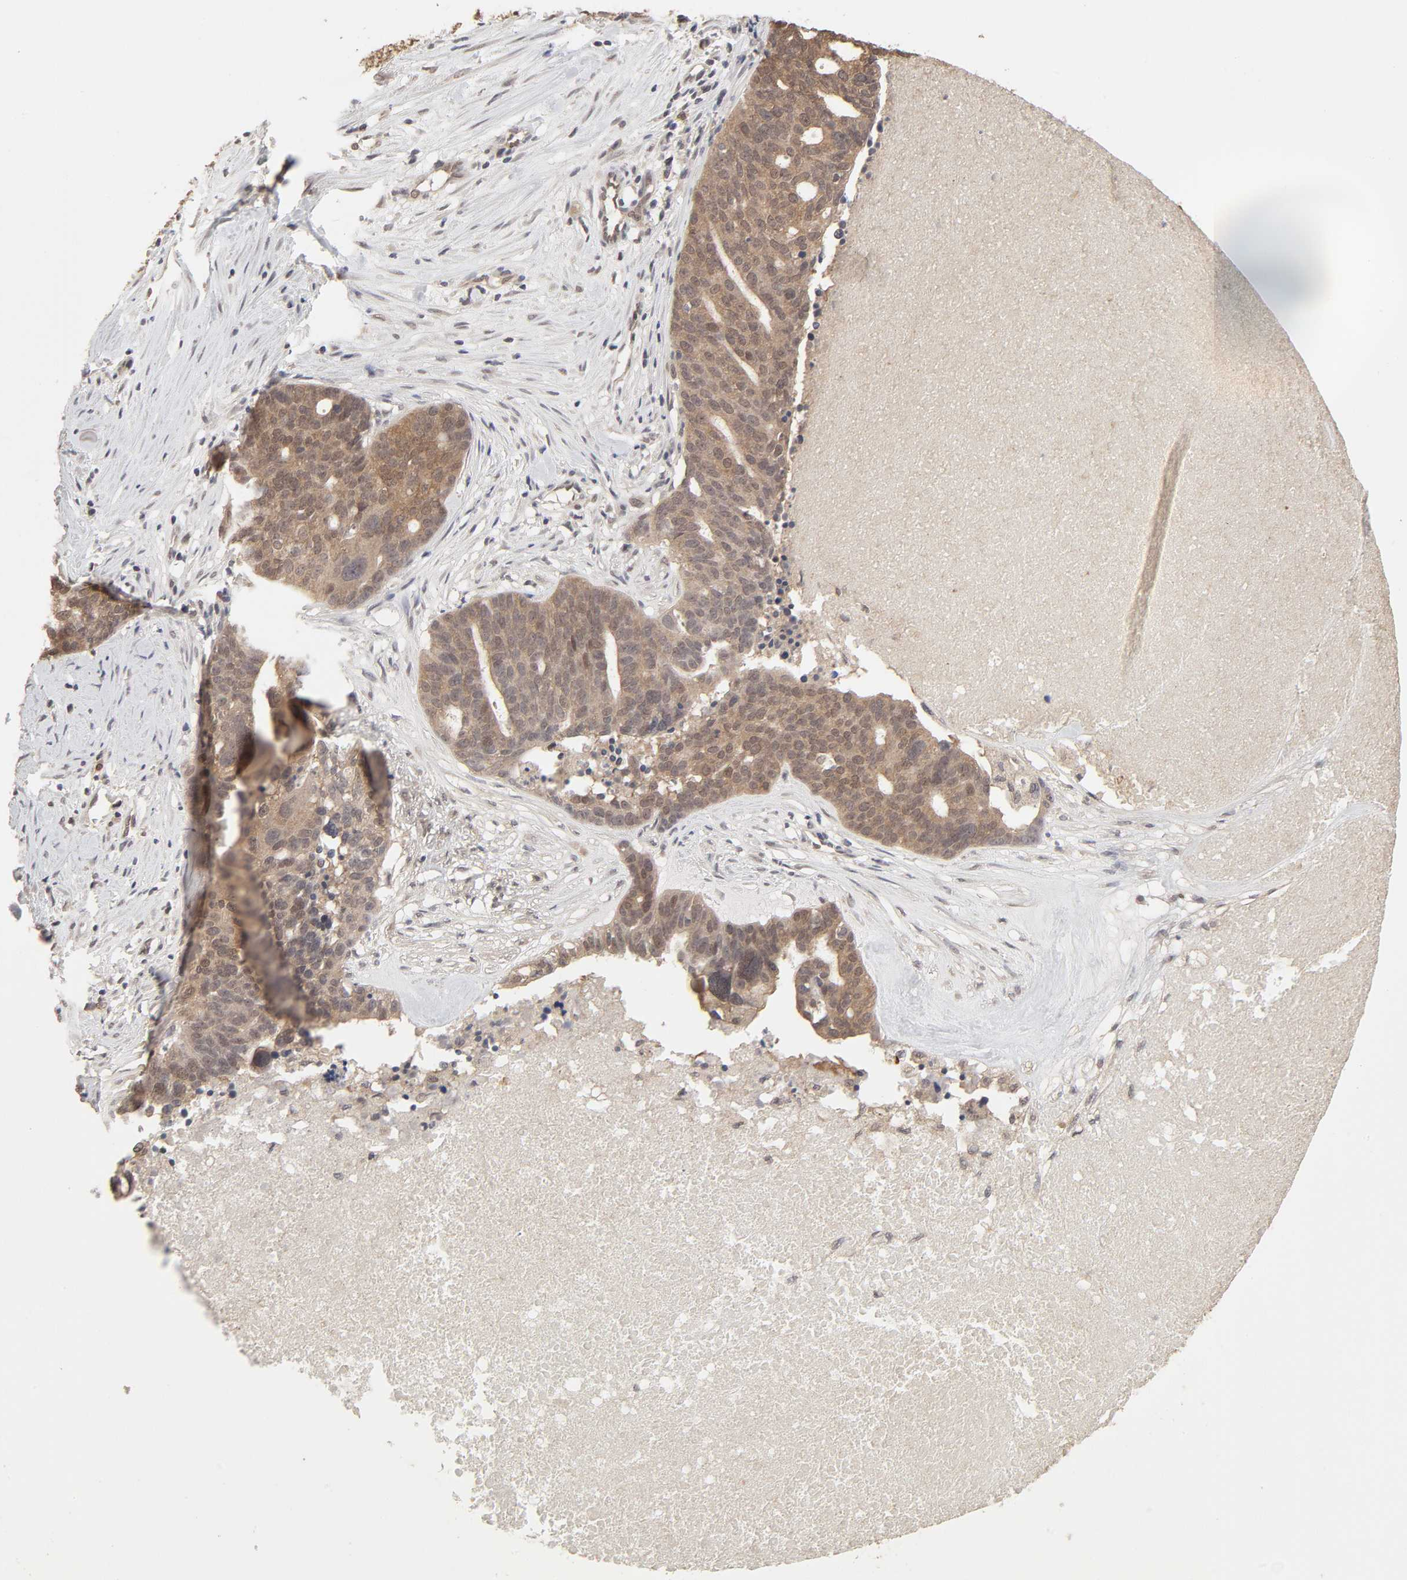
{"staining": {"intensity": "moderate", "quantity": ">75%", "location": "cytoplasmic/membranous"}, "tissue": "ovarian cancer", "cell_type": "Tumor cells", "image_type": "cancer", "snomed": [{"axis": "morphology", "description": "Cystadenocarcinoma, serous, NOS"}, {"axis": "topography", "description": "Ovary"}], "caption": "An image of ovarian cancer stained for a protein reveals moderate cytoplasmic/membranous brown staining in tumor cells. (brown staining indicates protein expression, while blue staining denotes nuclei).", "gene": "MAPK1", "patient": {"sex": "female", "age": 59}}